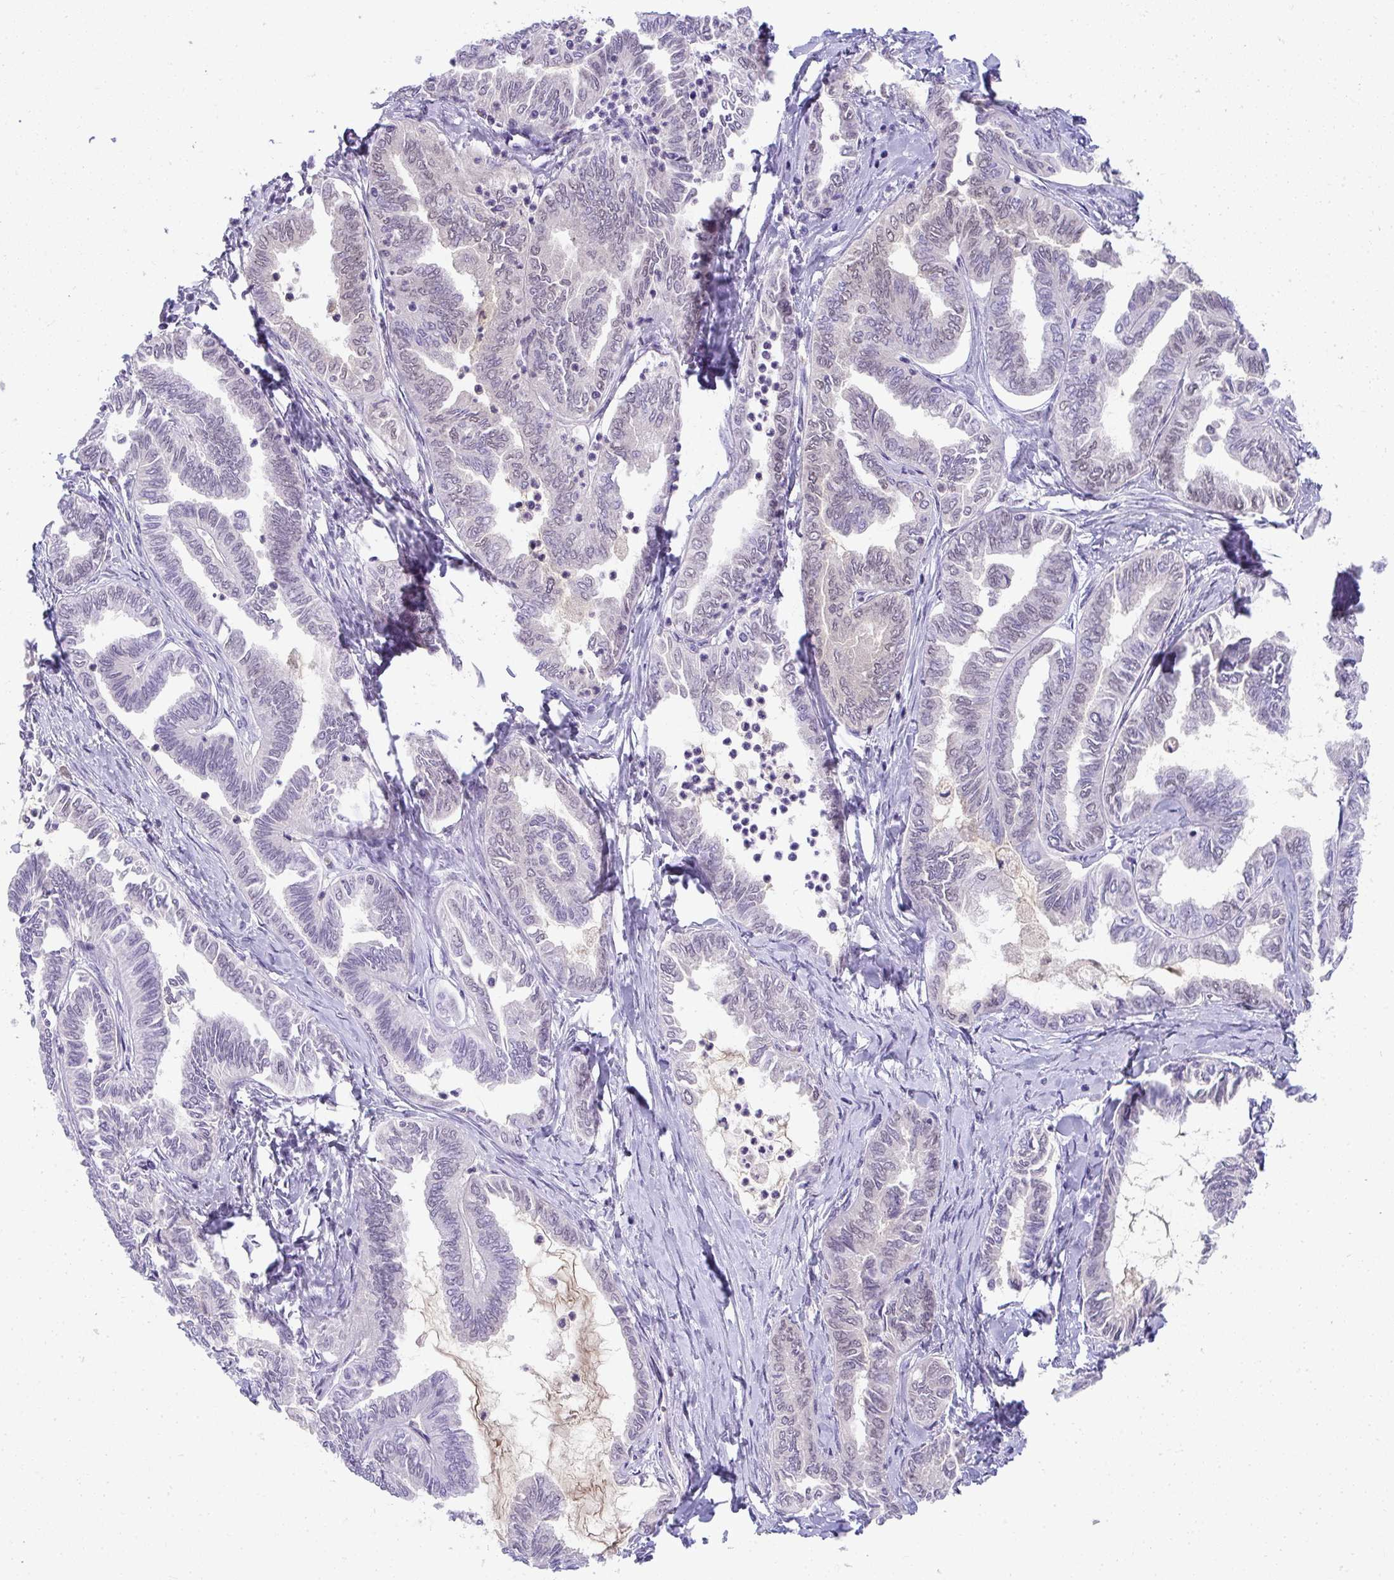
{"staining": {"intensity": "negative", "quantity": "none", "location": "none"}, "tissue": "ovarian cancer", "cell_type": "Tumor cells", "image_type": "cancer", "snomed": [{"axis": "morphology", "description": "Carcinoma, endometroid"}, {"axis": "topography", "description": "Ovary"}], "caption": "Ovarian endometroid carcinoma was stained to show a protein in brown. There is no significant expression in tumor cells.", "gene": "ZSWIM3", "patient": {"sex": "female", "age": 70}}